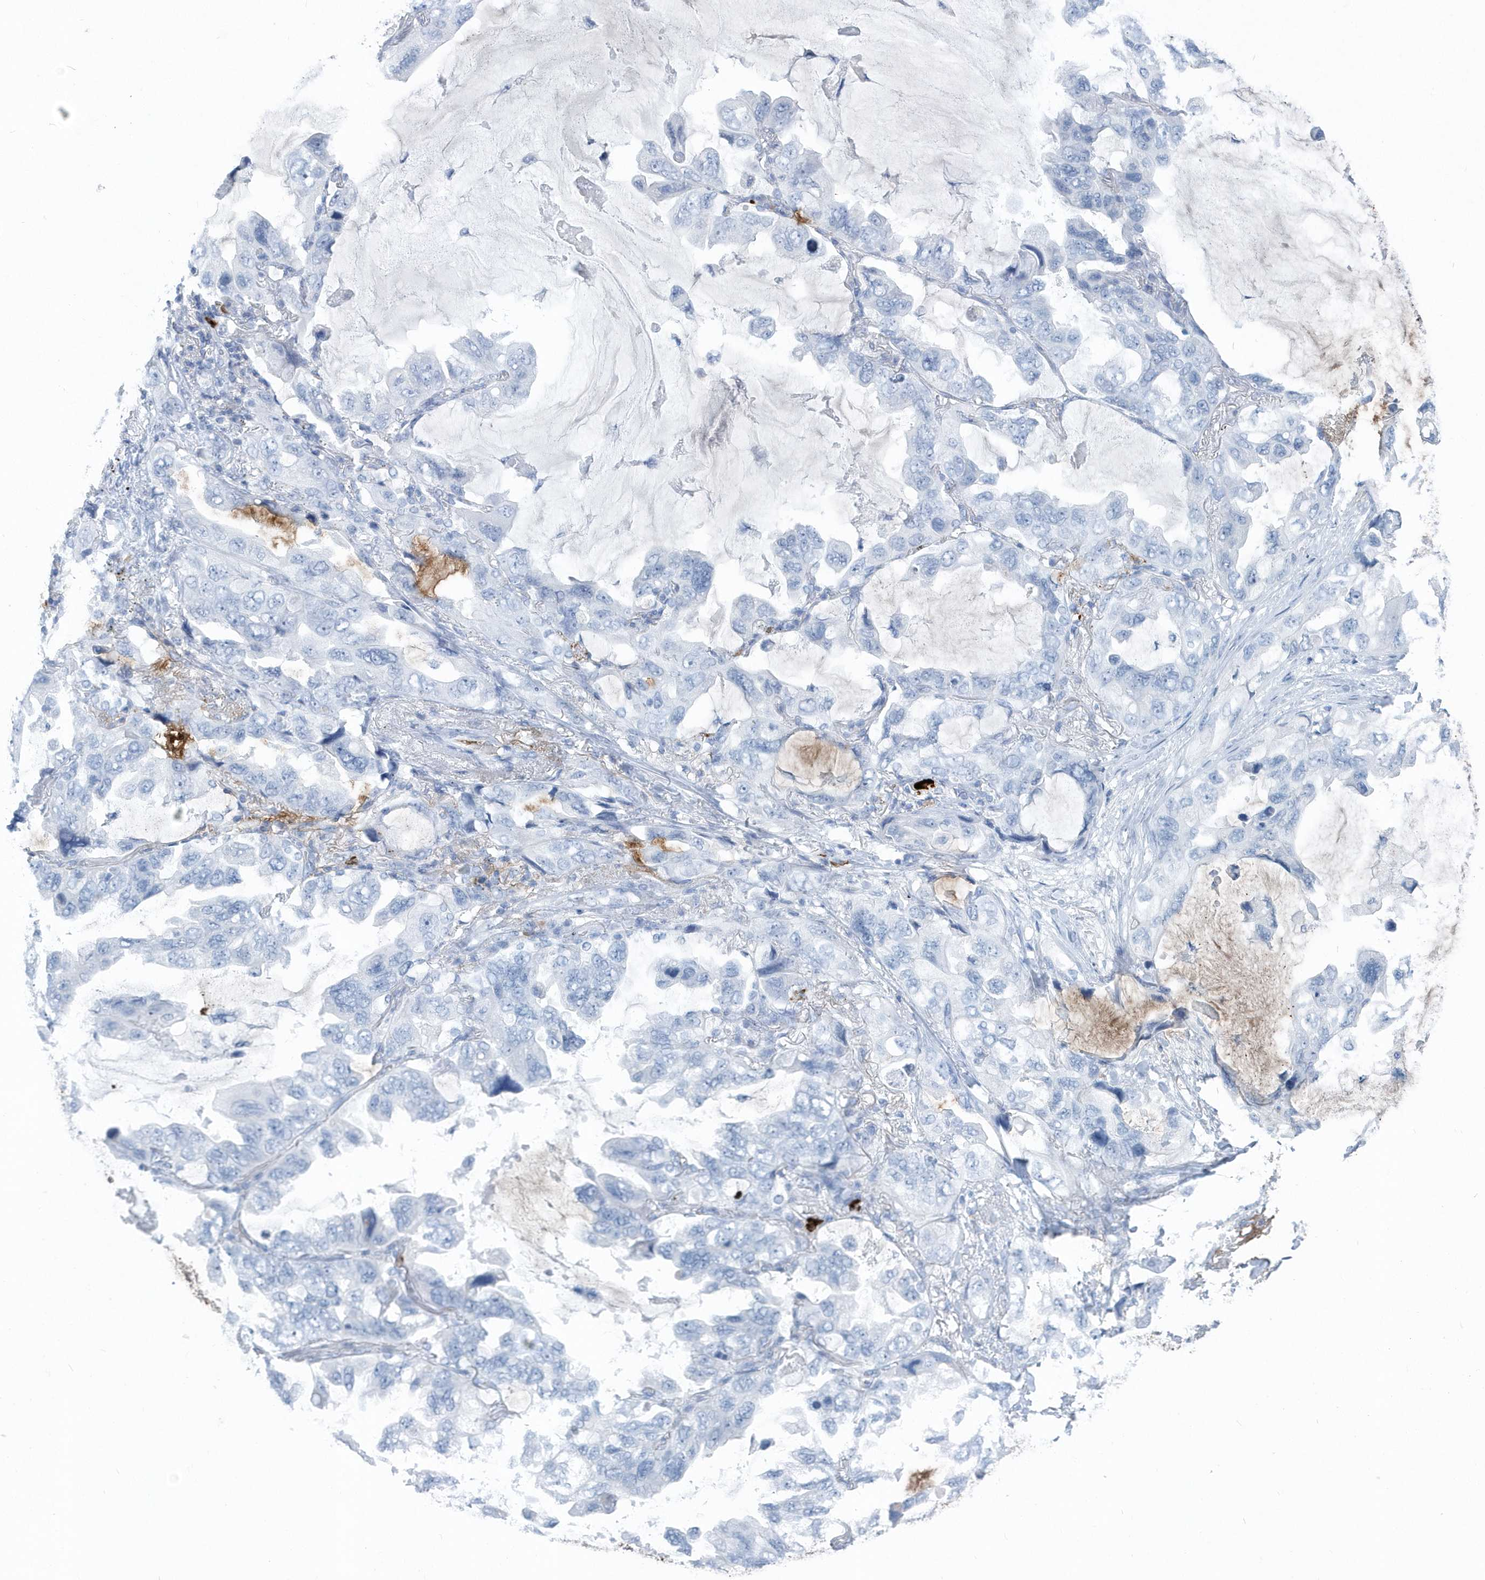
{"staining": {"intensity": "negative", "quantity": "none", "location": "none"}, "tissue": "lung cancer", "cell_type": "Tumor cells", "image_type": "cancer", "snomed": [{"axis": "morphology", "description": "Squamous cell carcinoma, NOS"}, {"axis": "topography", "description": "Lung"}], "caption": "The photomicrograph exhibits no staining of tumor cells in lung cancer.", "gene": "JCHAIN", "patient": {"sex": "female", "age": 73}}